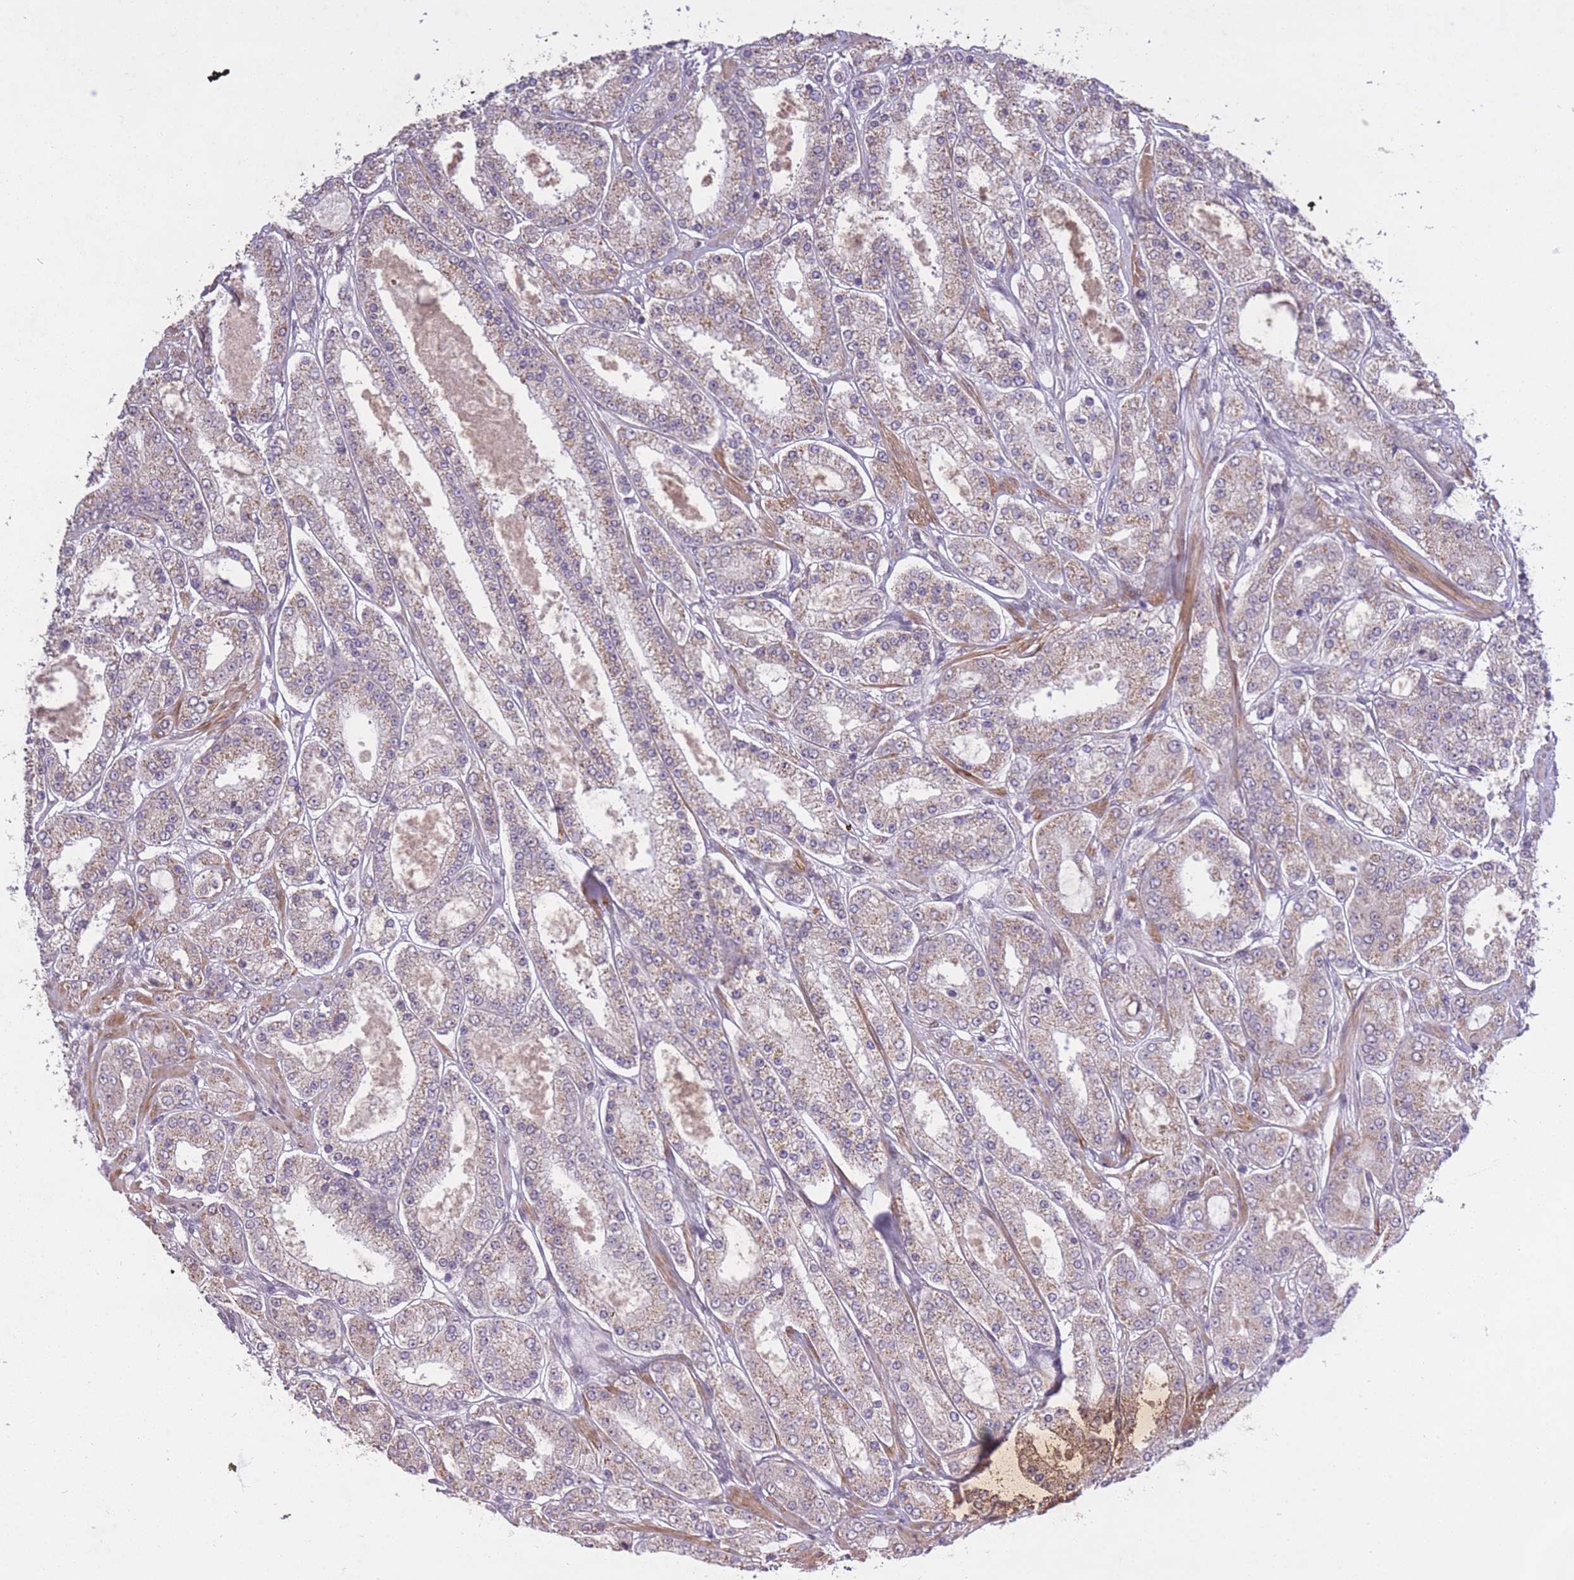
{"staining": {"intensity": "weak", "quantity": "25%-75%", "location": "cytoplasmic/membranous"}, "tissue": "prostate cancer", "cell_type": "Tumor cells", "image_type": "cancer", "snomed": [{"axis": "morphology", "description": "Adenocarcinoma, High grade"}, {"axis": "topography", "description": "Prostate"}], "caption": "Human adenocarcinoma (high-grade) (prostate) stained with a brown dye demonstrates weak cytoplasmic/membranous positive positivity in approximately 25%-75% of tumor cells.", "gene": "CBX6", "patient": {"sex": "male", "age": 68}}